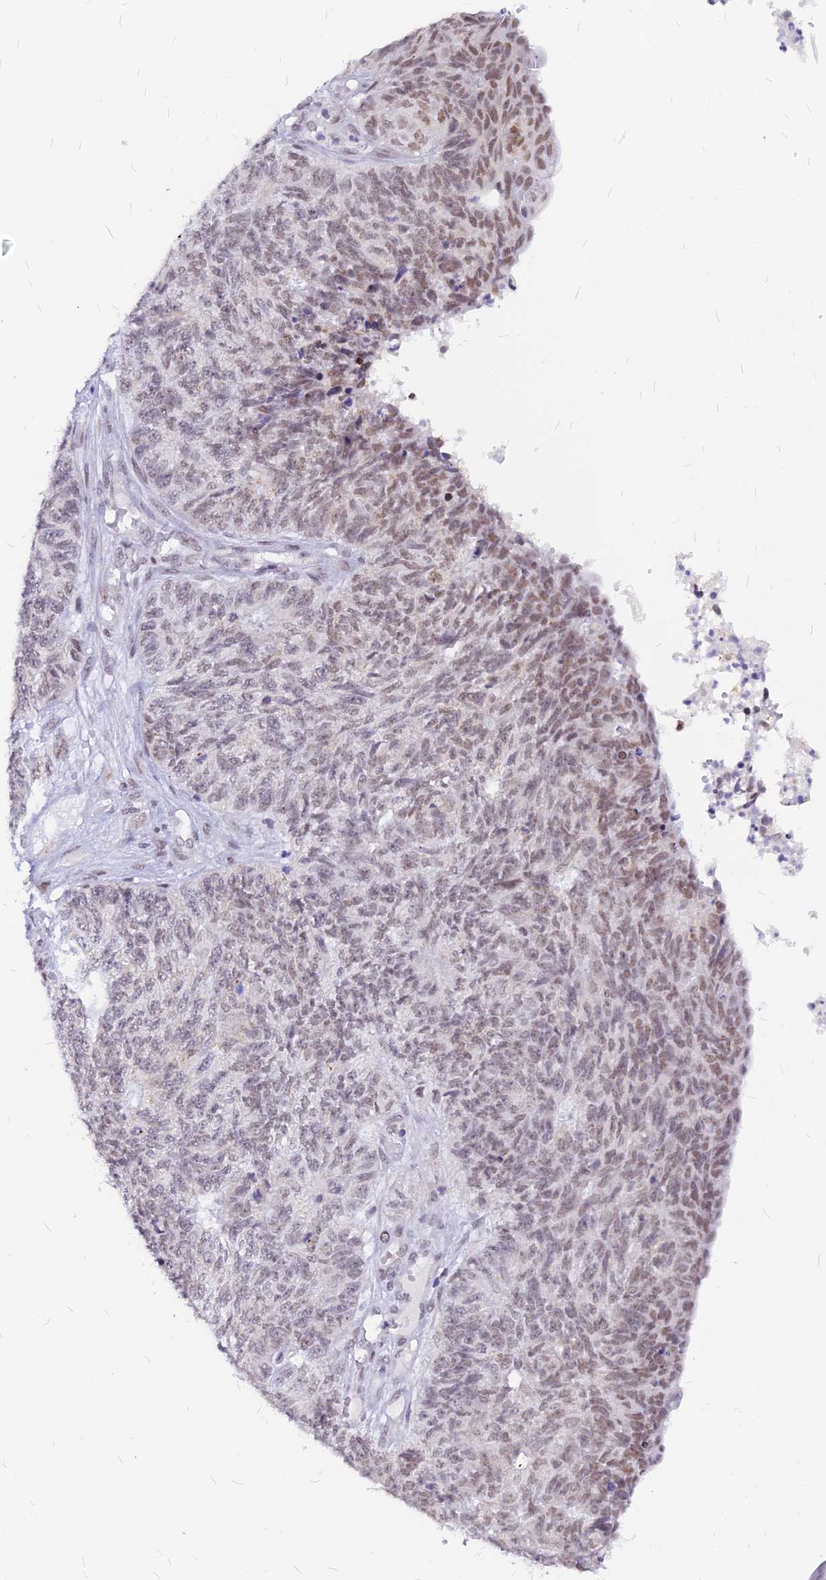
{"staining": {"intensity": "moderate", "quantity": ">75%", "location": "nuclear"}, "tissue": "endometrial cancer", "cell_type": "Tumor cells", "image_type": "cancer", "snomed": [{"axis": "morphology", "description": "Adenocarcinoma, NOS"}, {"axis": "topography", "description": "Endometrium"}], "caption": "IHC (DAB) staining of endometrial adenocarcinoma exhibits moderate nuclear protein staining in approximately >75% of tumor cells.", "gene": "KCTD13", "patient": {"sex": "female", "age": 32}}